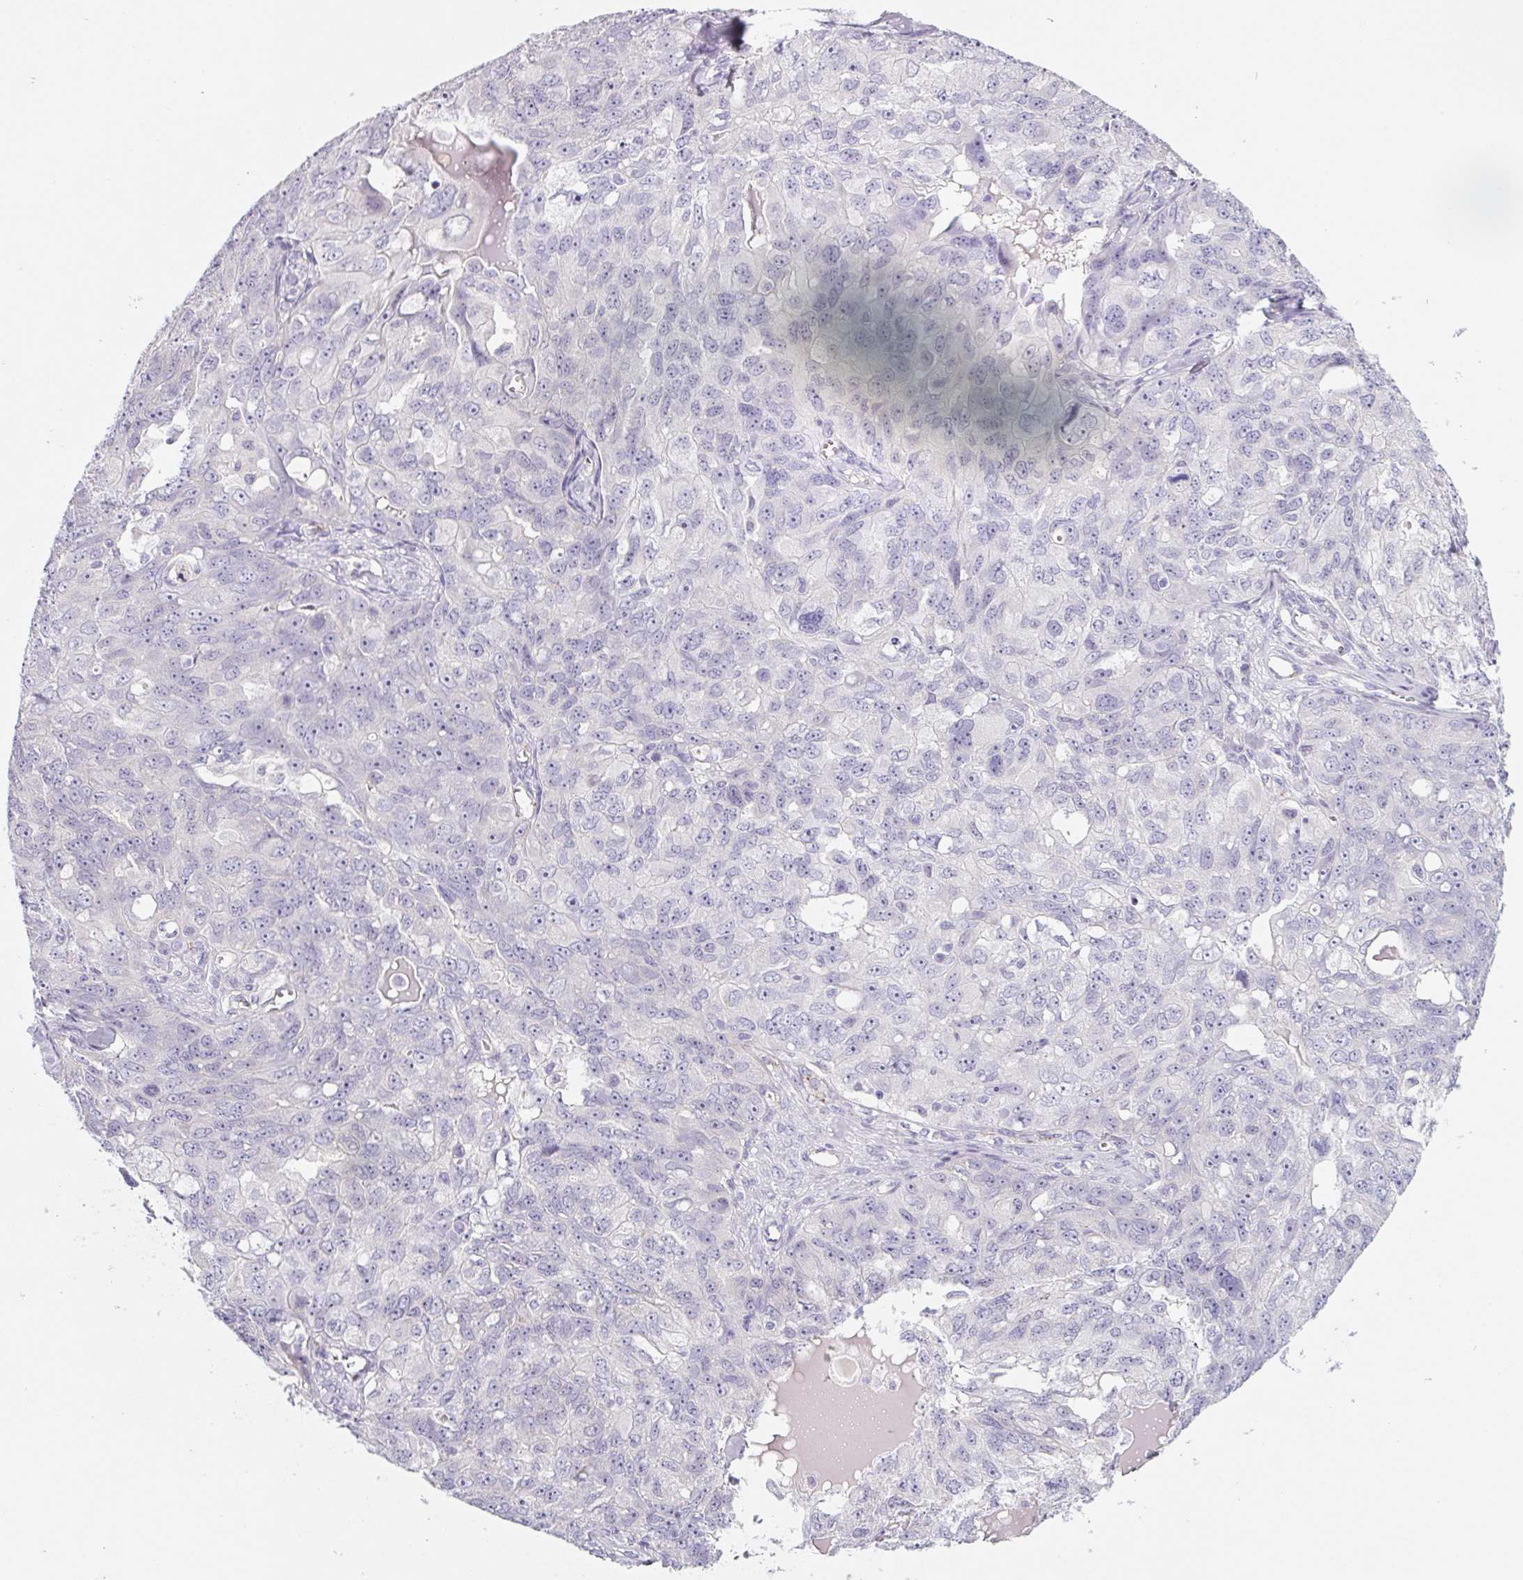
{"staining": {"intensity": "negative", "quantity": "none", "location": "none"}, "tissue": "ovarian cancer", "cell_type": "Tumor cells", "image_type": "cancer", "snomed": [{"axis": "morphology", "description": "Carcinoma, endometroid"}, {"axis": "topography", "description": "Ovary"}], "caption": "This micrograph is of ovarian endometroid carcinoma stained with immunohistochemistry to label a protein in brown with the nuclei are counter-stained blue. There is no positivity in tumor cells.", "gene": "LPA", "patient": {"sex": "female", "age": 70}}